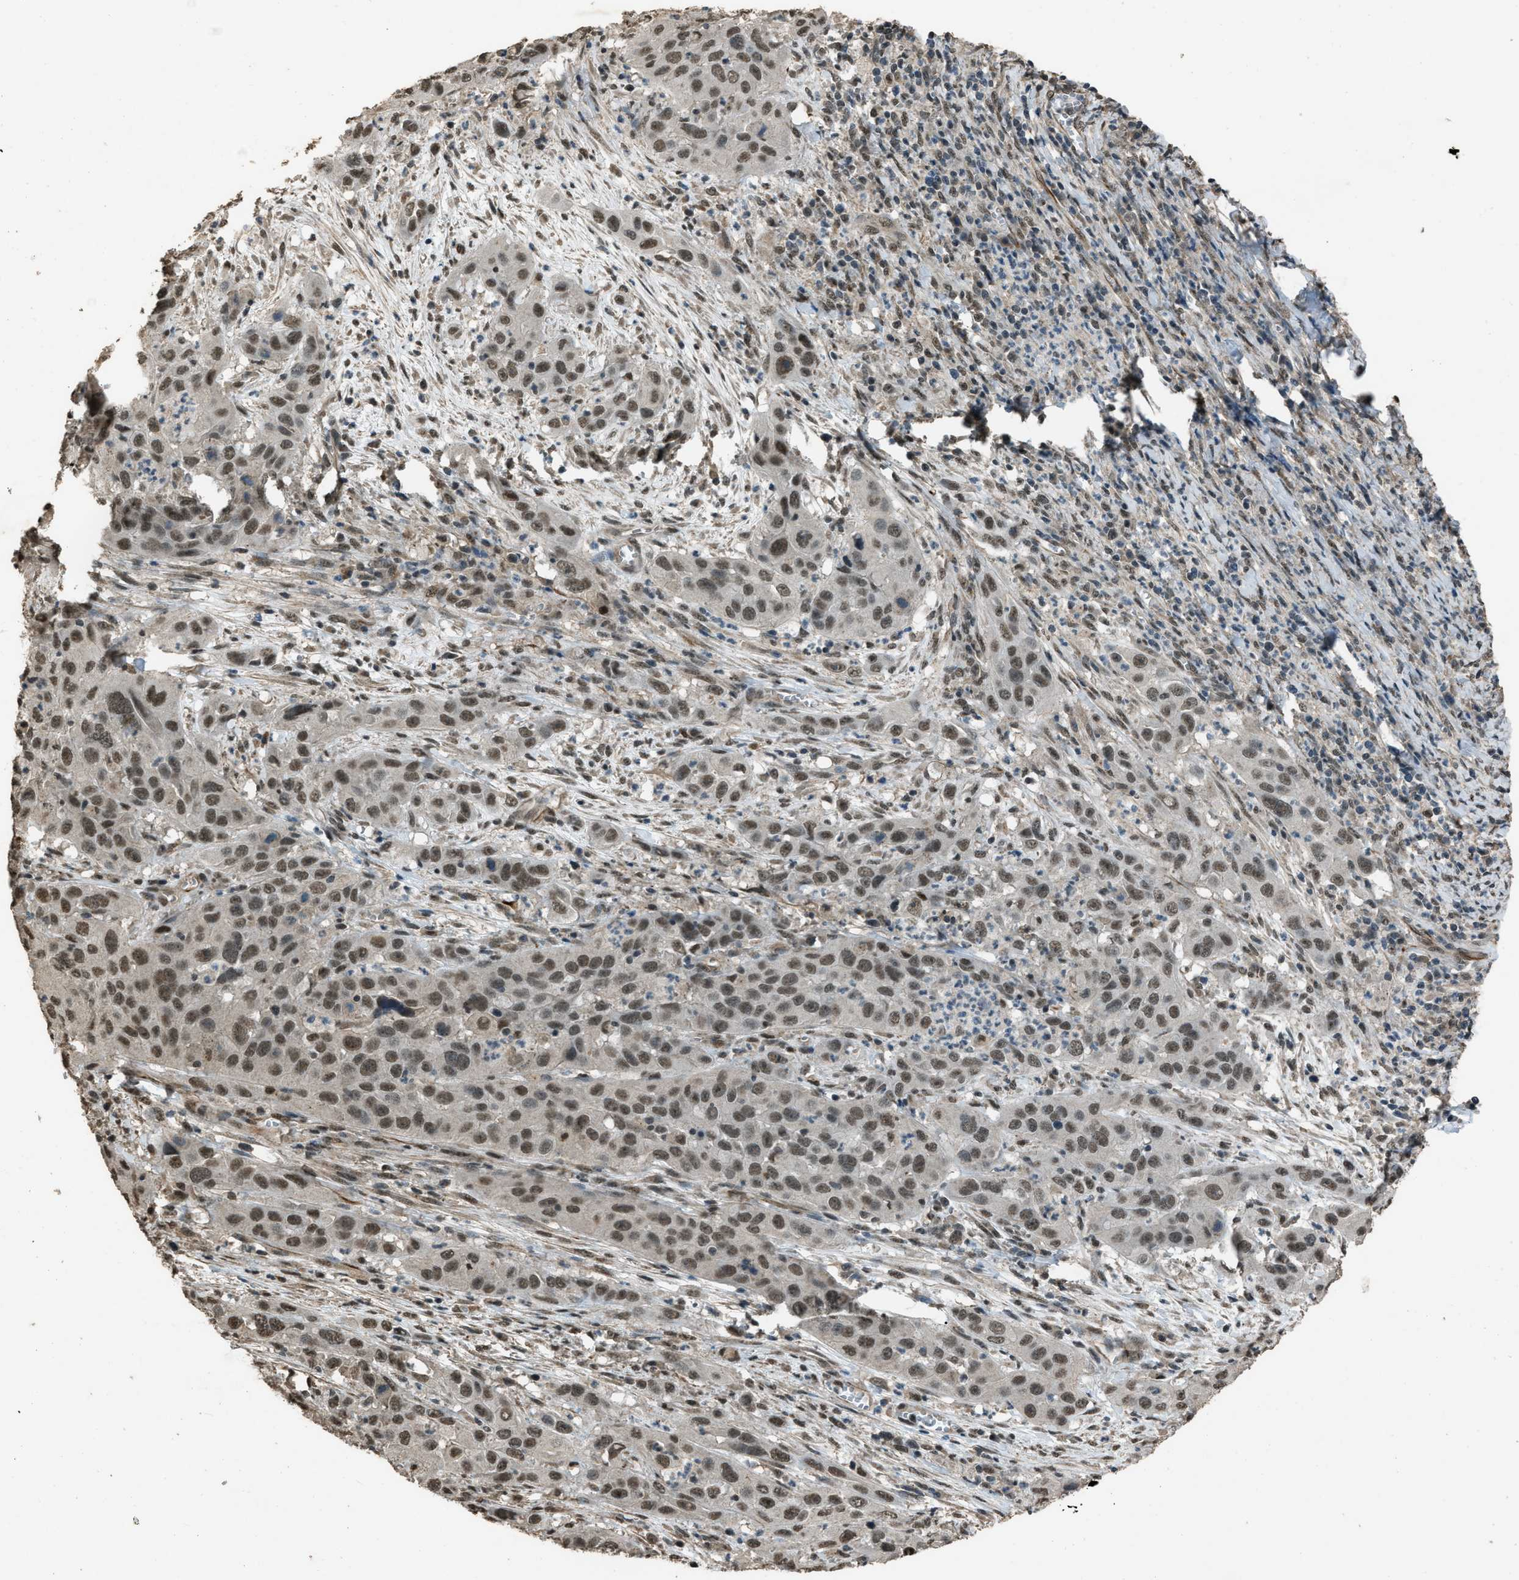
{"staining": {"intensity": "moderate", "quantity": ">75%", "location": "nuclear"}, "tissue": "cervical cancer", "cell_type": "Tumor cells", "image_type": "cancer", "snomed": [{"axis": "morphology", "description": "Squamous cell carcinoma, NOS"}, {"axis": "topography", "description": "Cervix"}], "caption": "Immunohistochemistry (IHC) (DAB) staining of human cervical cancer demonstrates moderate nuclear protein positivity in approximately >75% of tumor cells. (IHC, brightfield microscopy, high magnification).", "gene": "SERTAD2", "patient": {"sex": "female", "age": 32}}